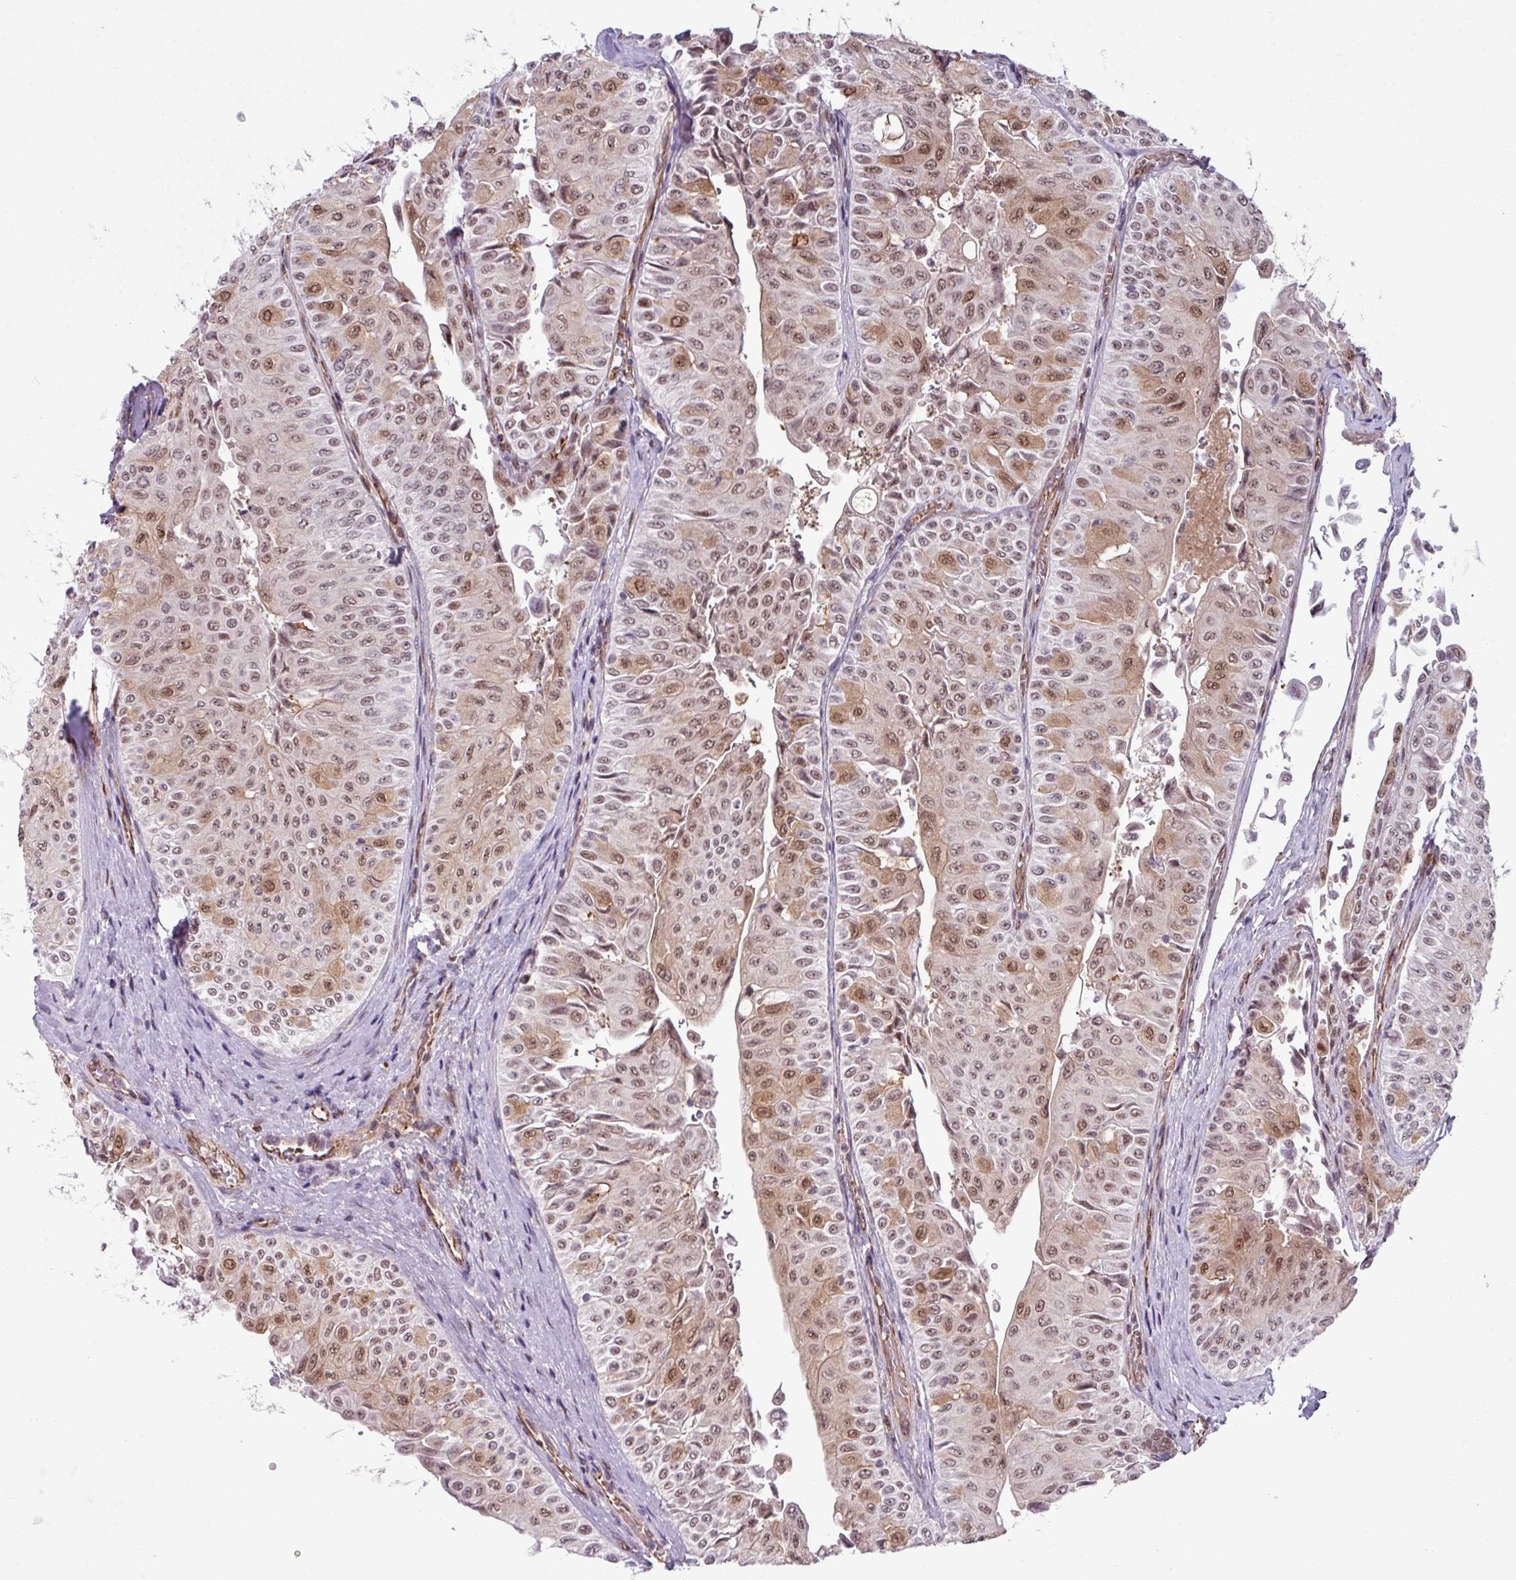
{"staining": {"intensity": "moderate", "quantity": ">75%", "location": "cytoplasmic/membranous,nuclear"}, "tissue": "urothelial cancer", "cell_type": "Tumor cells", "image_type": "cancer", "snomed": [{"axis": "morphology", "description": "Urothelial carcinoma, NOS"}, {"axis": "topography", "description": "Urinary bladder"}], "caption": "The immunohistochemical stain labels moderate cytoplasmic/membranous and nuclear positivity in tumor cells of urothelial cancer tissue.", "gene": "CHD3", "patient": {"sex": "male", "age": 59}}